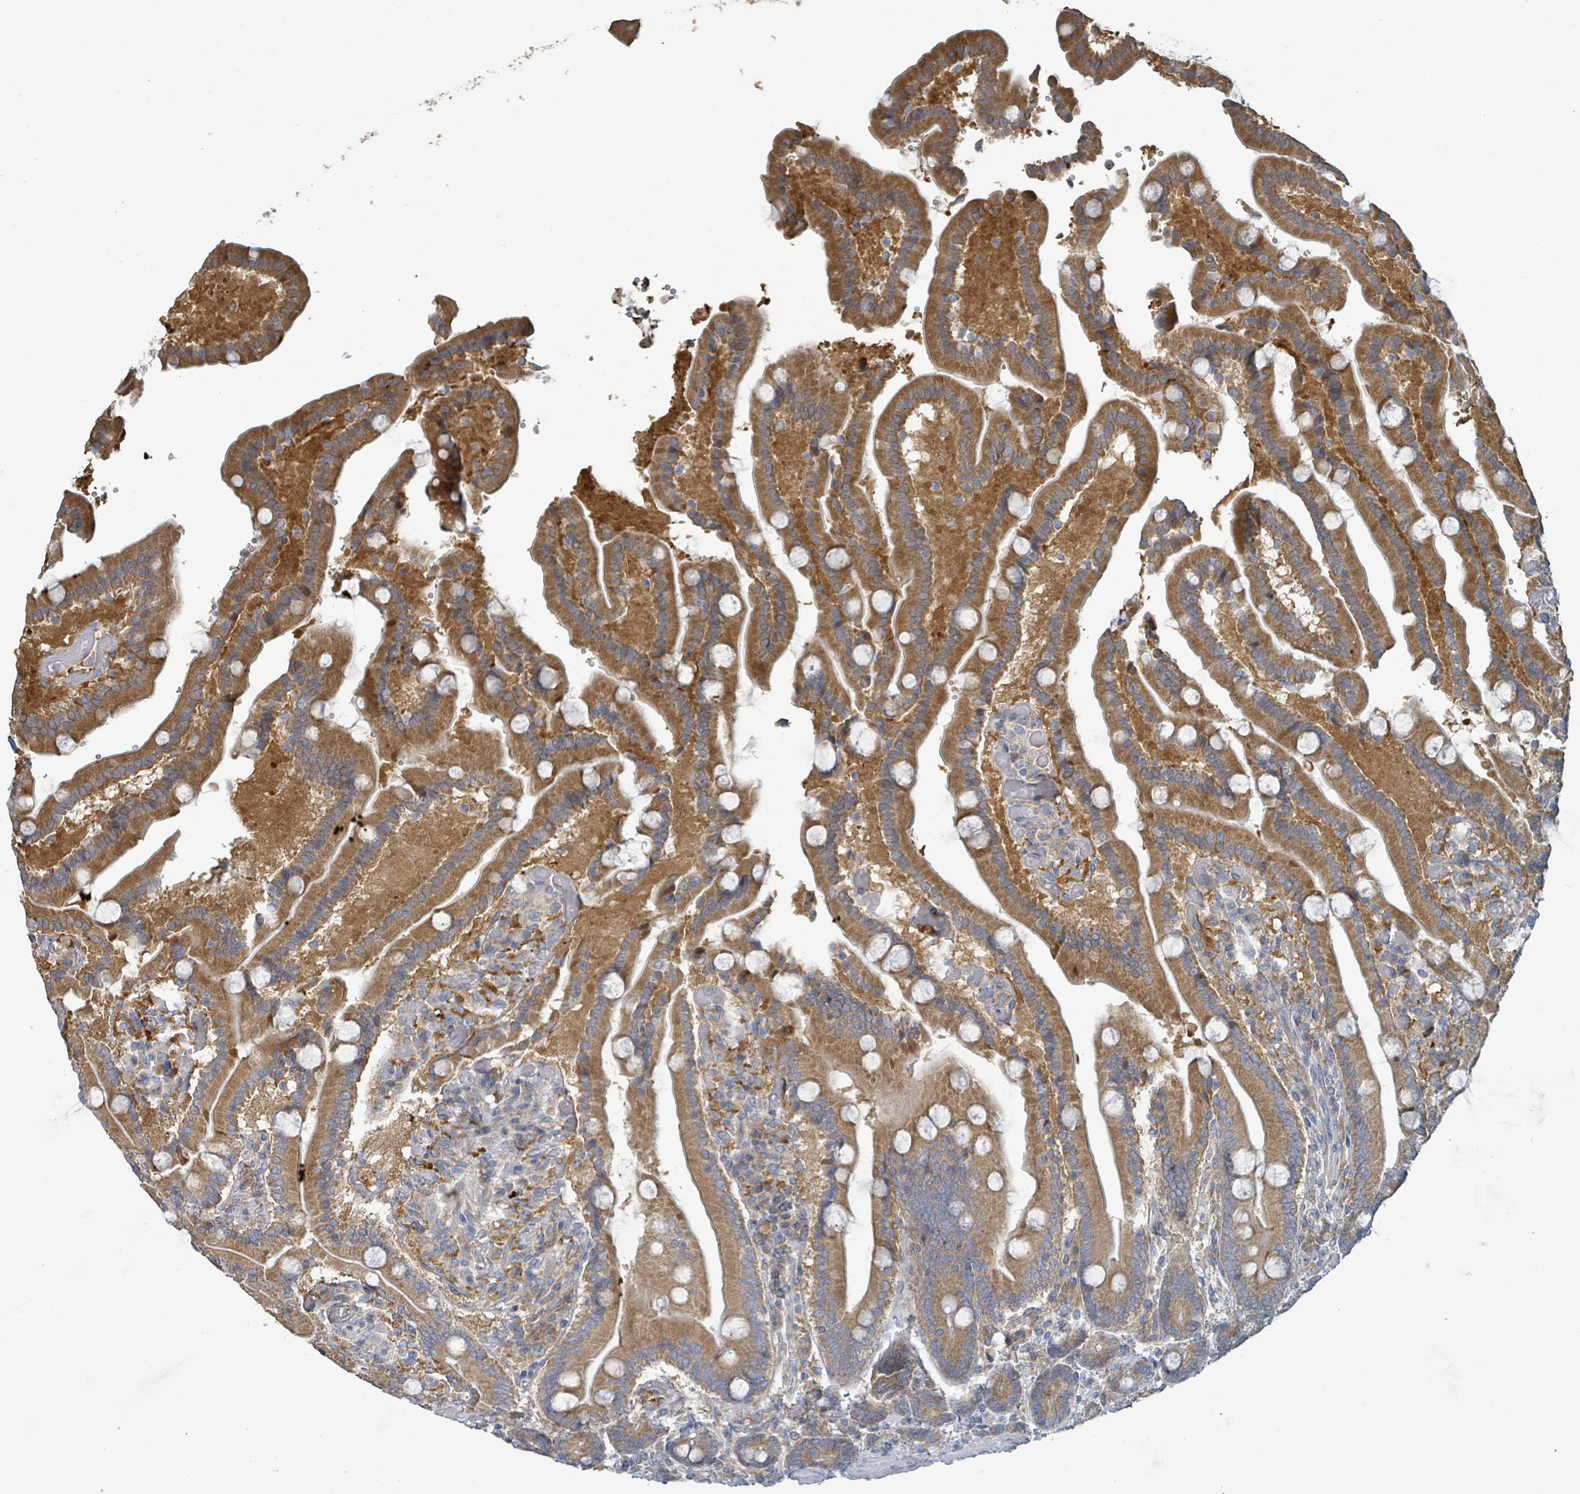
{"staining": {"intensity": "strong", "quantity": "25%-75%", "location": "cytoplasmic/membranous"}, "tissue": "duodenum", "cell_type": "Glandular cells", "image_type": "normal", "snomed": [{"axis": "morphology", "description": "Normal tissue, NOS"}, {"axis": "topography", "description": "Duodenum"}], "caption": "Benign duodenum shows strong cytoplasmic/membranous staining in approximately 25%-75% of glandular cells, visualized by immunohistochemistry. Nuclei are stained in blue.", "gene": "RPL32", "patient": {"sex": "female", "age": 62}}